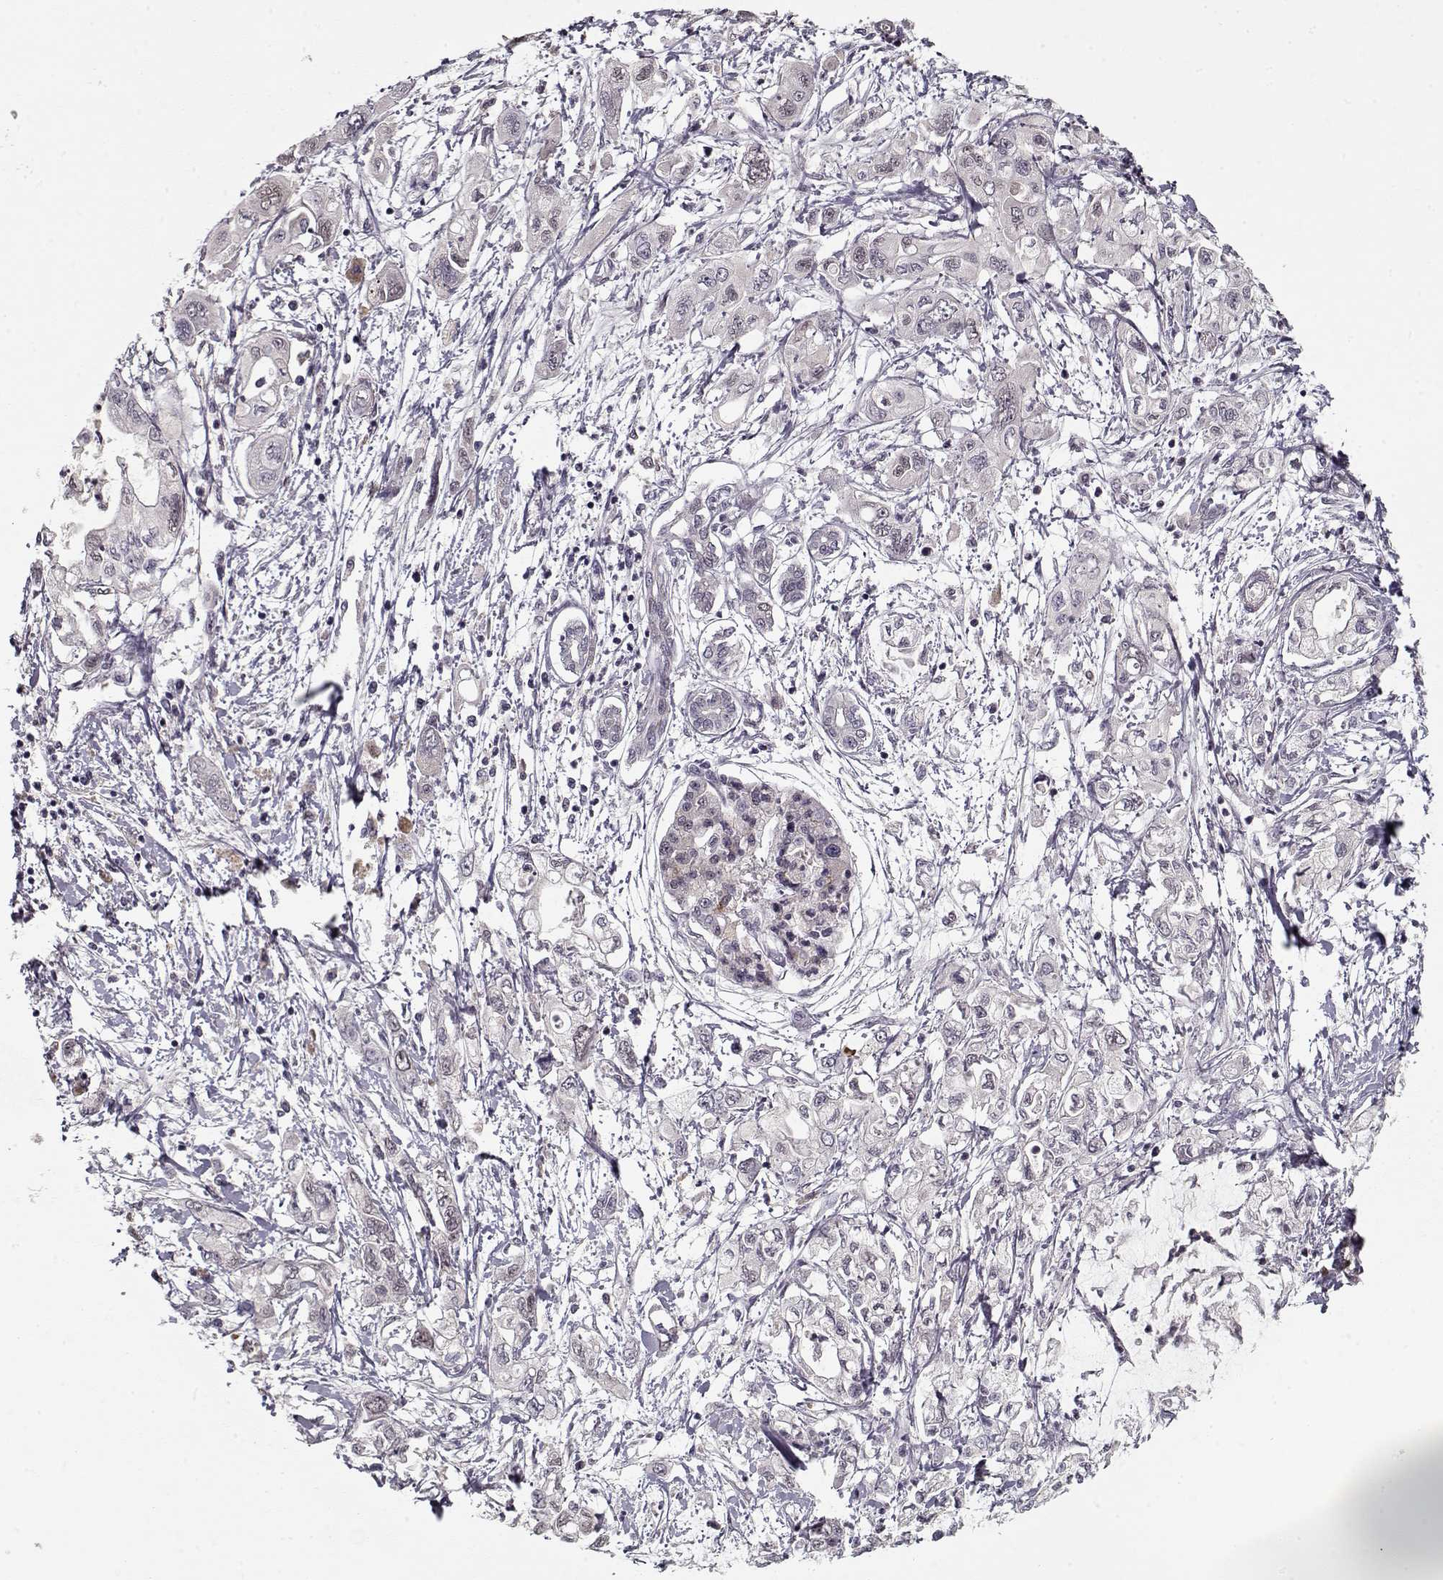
{"staining": {"intensity": "negative", "quantity": "none", "location": "none"}, "tissue": "pancreatic cancer", "cell_type": "Tumor cells", "image_type": "cancer", "snomed": [{"axis": "morphology", "description": "Adenocarcinoma, NOS"}, {"axis": "topography", "description": "Pancreas"}], "caption": "Tumor cells are negative for protein expression in human pancreatic adenocarcinoma. The staining is performed using DAB (3,3'-diaminobenzidine) brown chromogen with nuclei counter-stained in using hematoxylin.", "gene": "AFM", "patient": {"sex": "male", "age": 54}}